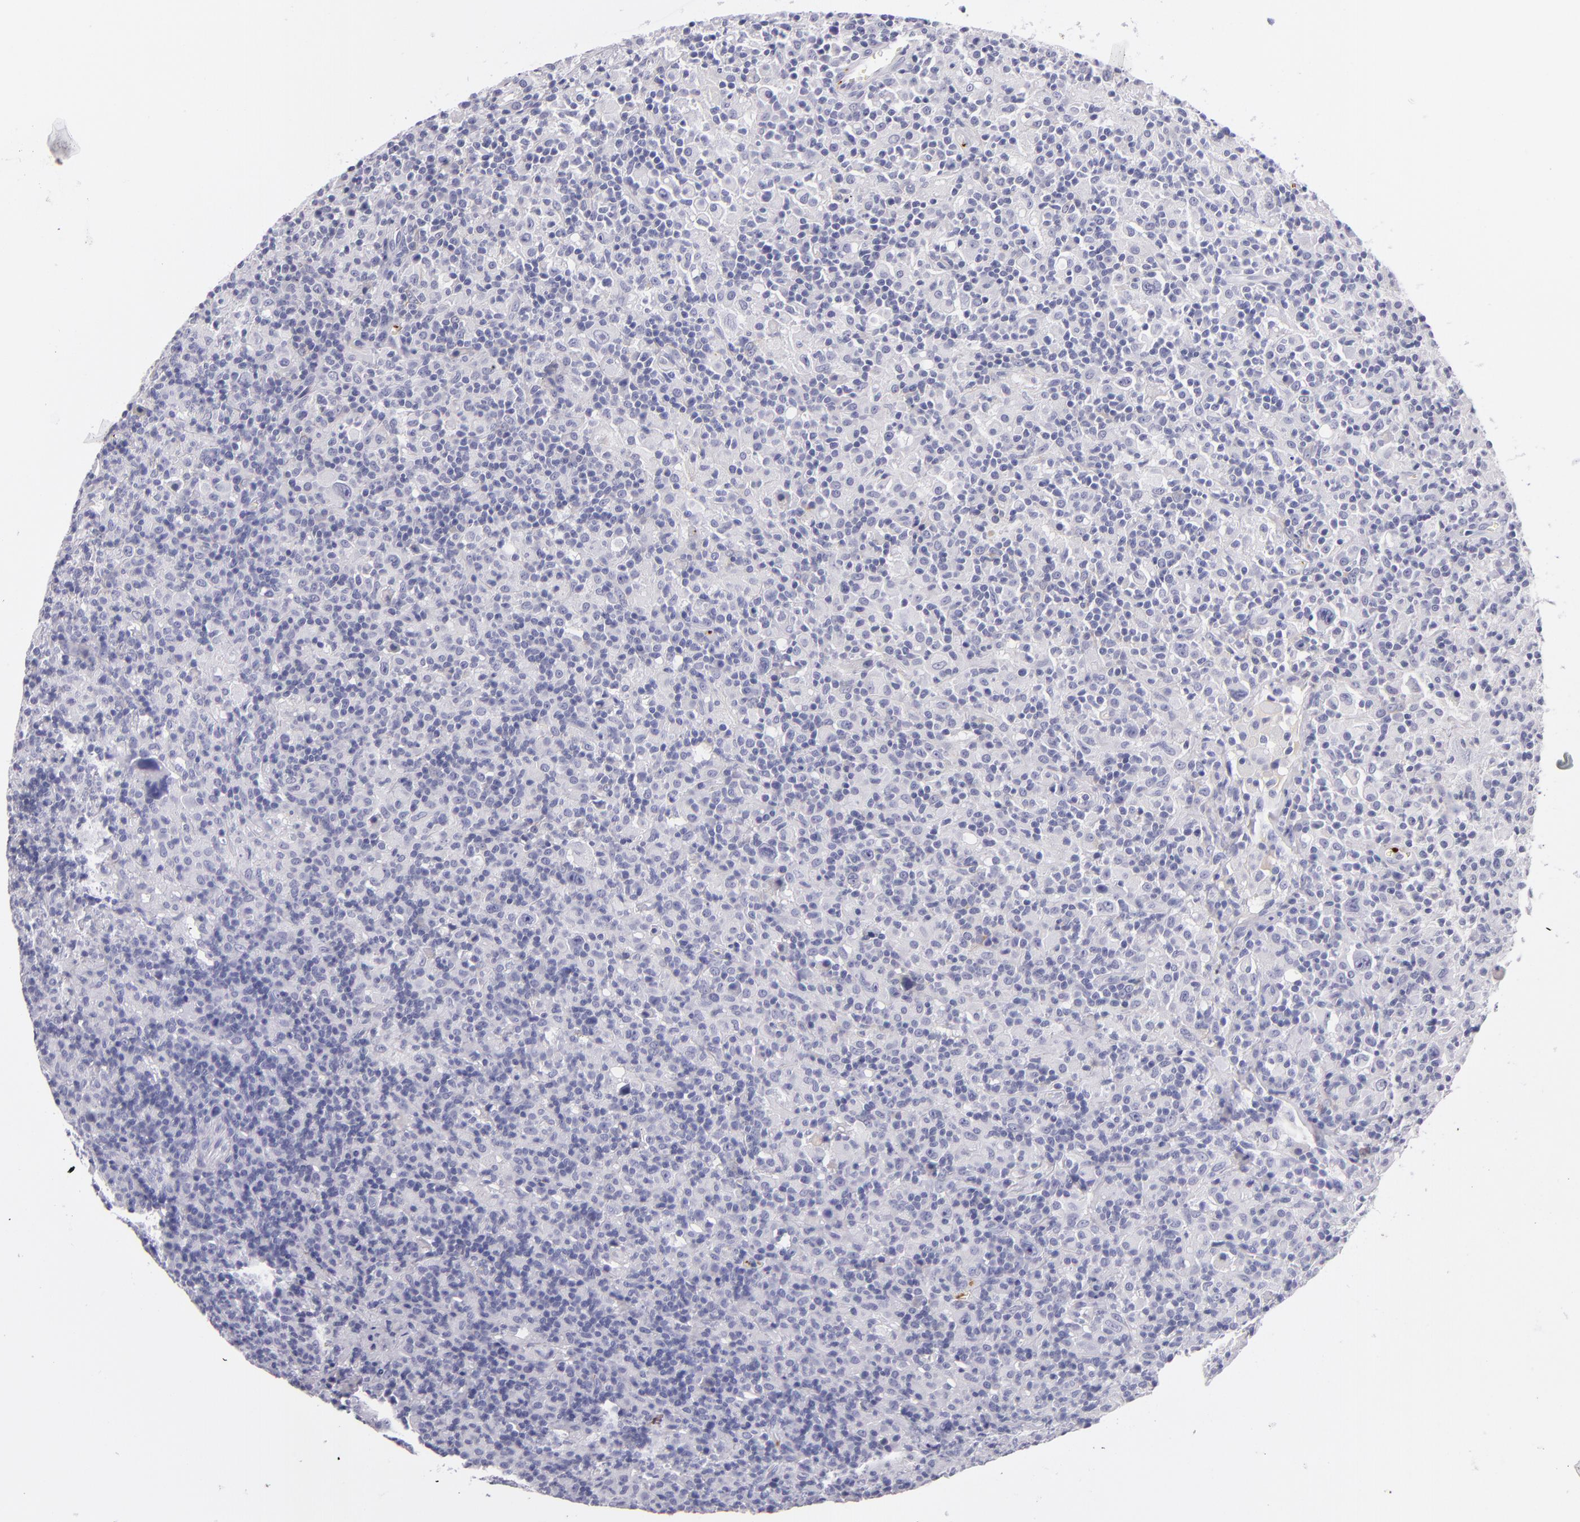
{"staining": {"intensity": "negative", "quantity": "none", "location": "none"}, "tissue": "lymphoma", "cell_type": "Tumor cells", "image_type": "cancer", "snomed": [{"axis": "morphology", "description": "Hodgkin's disease, NOS"}, {"axis": "topography", "description": "Lymph node"}], "caption": "The immunohistochemistry photomicrograph has no significant staining in tumor cells of lymphoma tissue.", "gene": "GP1BA", "patient": {"sex": "male", "age": 46}}